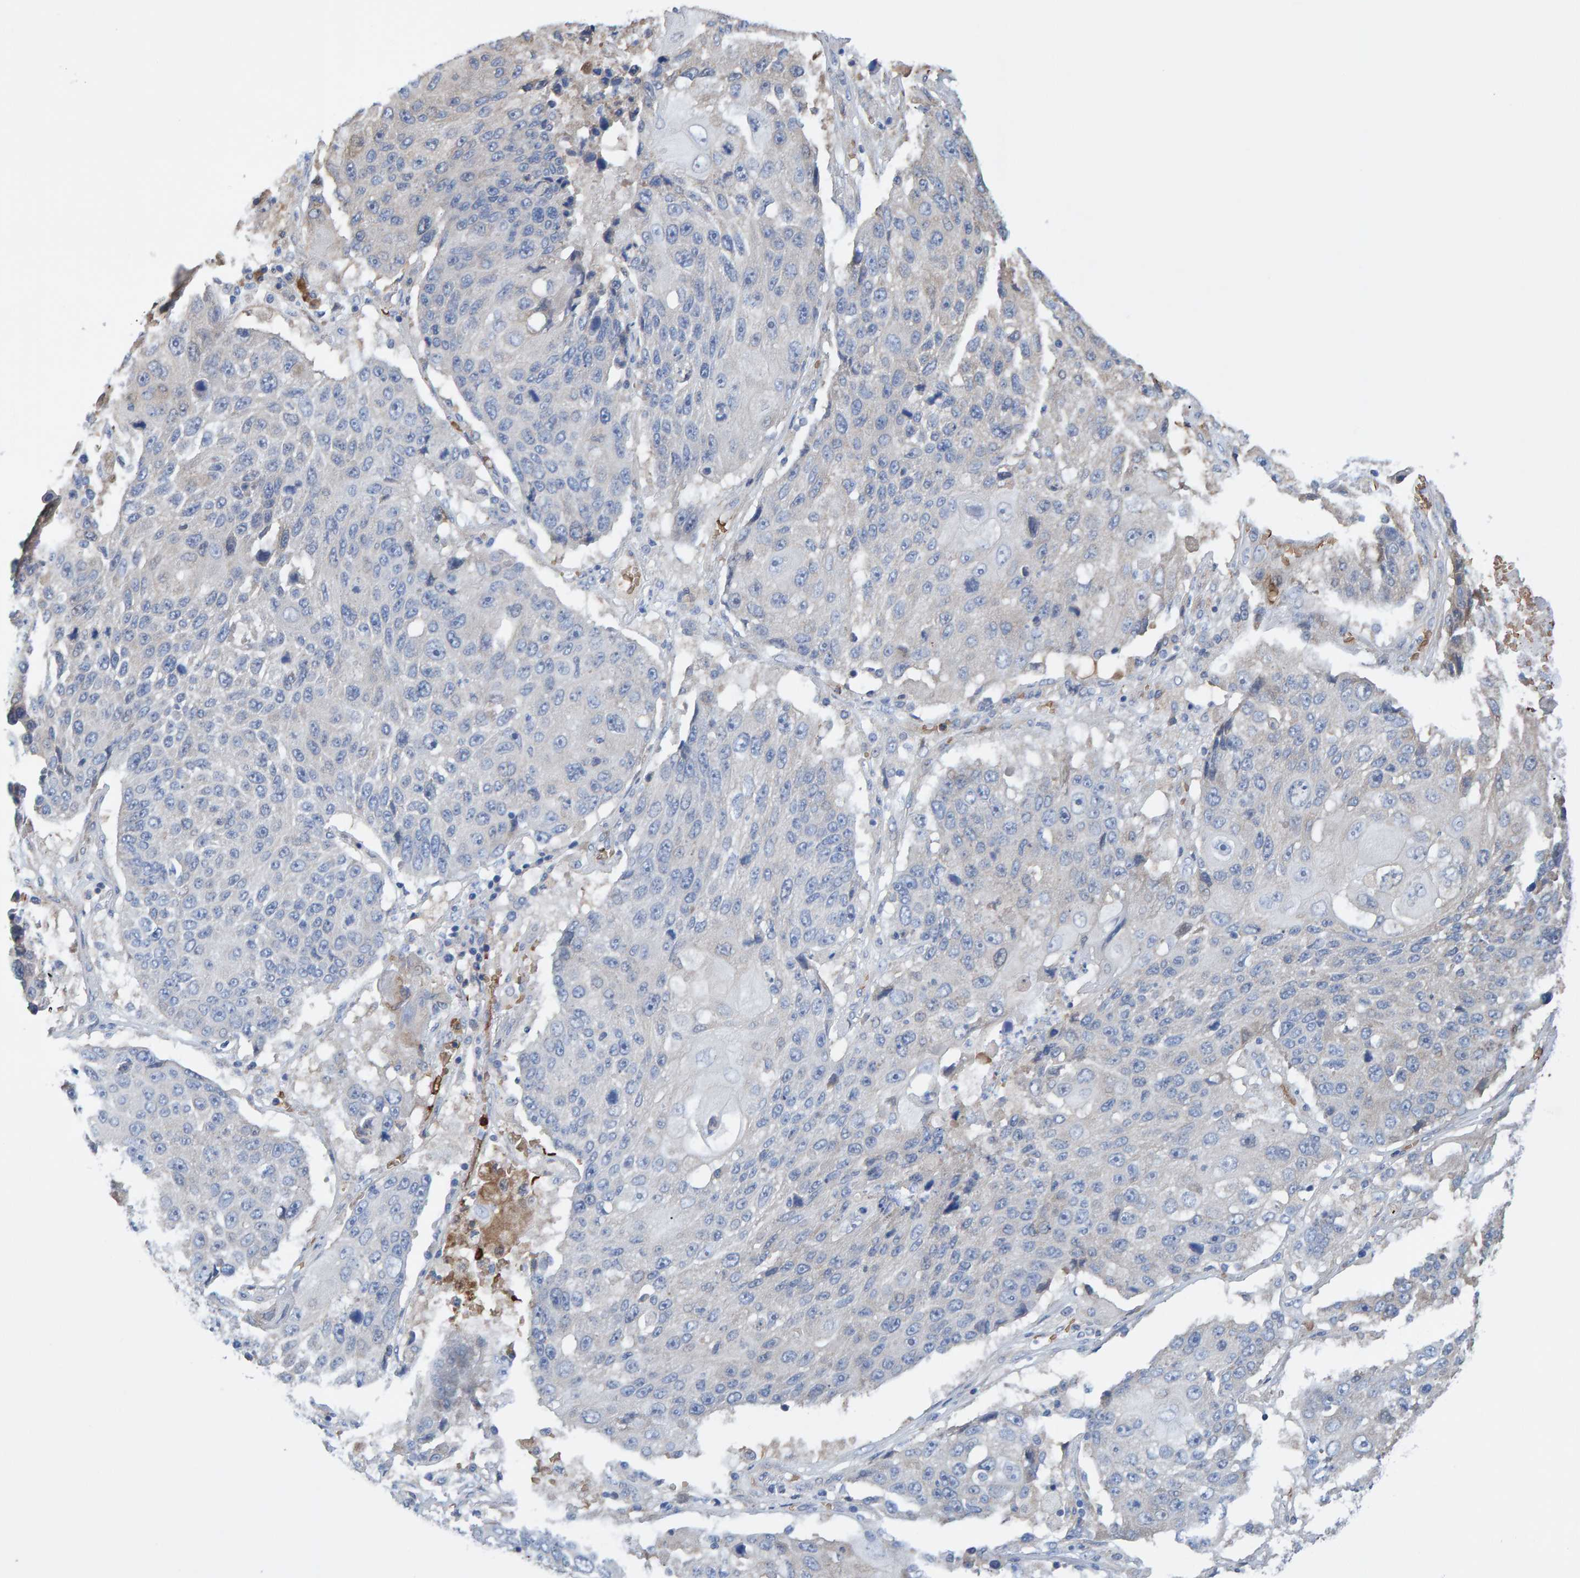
{"staining": {"intensity": "weak", "quantity": "<25%", "location": "cytoplasmic/membranous"}, "tissue": "lung cancer", "cell_type": "Tumor cells", "image_type": "cancer", "snomed": [{"axis": "morphology", "description": "Squamous cell carcinoma, NOS"}, {"axis": "topography", "description": "Lung"}], "caption": "A micrograph of human squamous cell carcinoma (lung) is negative for staining in tumor cells.", "gene": "VPS9D1", "patient": {"sex": "male", "age": 61}}